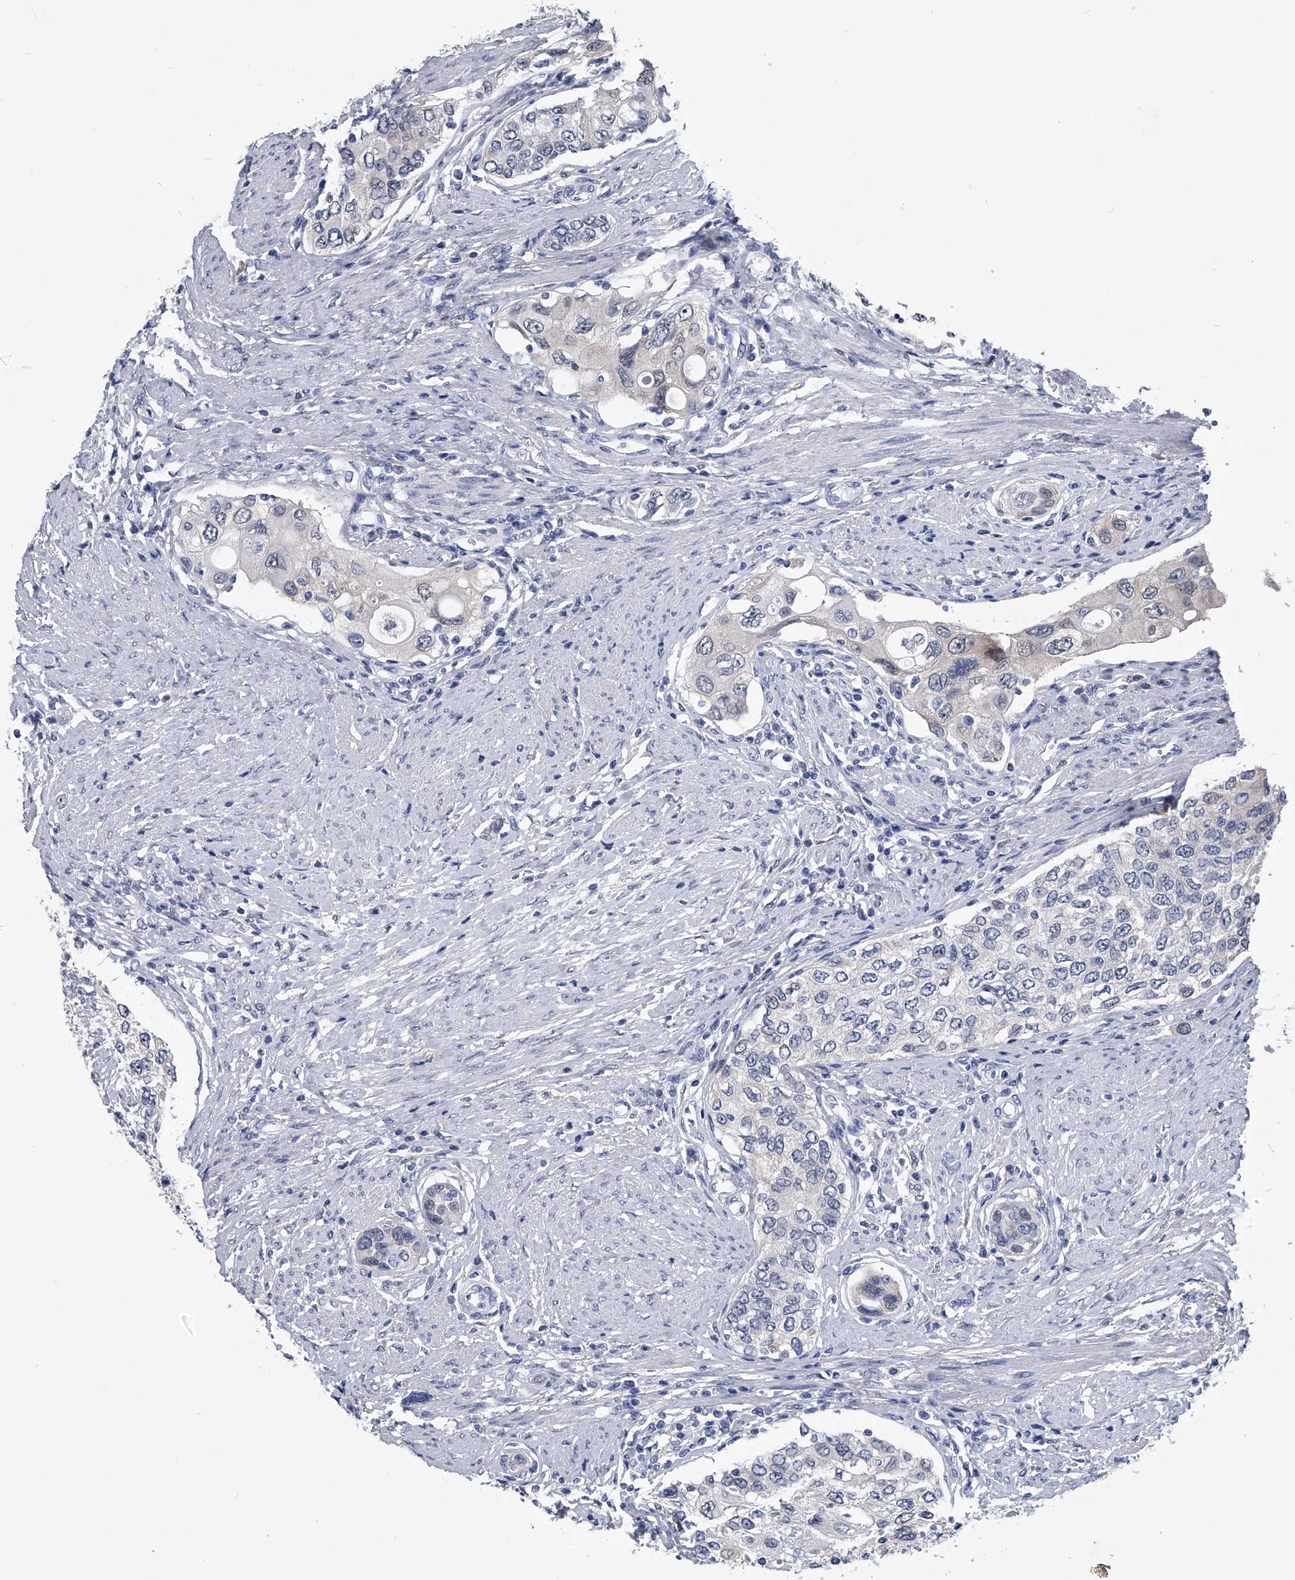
{"staining": {"intensity": "negative", "quantity": "none", "location": "none"}, "tissue": "urothelial cancer", "cell_type": "Tumor cells", "image_type": "cancer", "snomed": [{"axis": "morphology", "description": "Urothelial carcinoma, High grade"}, {"axis": "topography", "description": "Urinary bladder"}], "caption": "Immunohistochemistry micrograph of human high-grade urothelial carcinoma stained for a protein (brown), which shows no positivity in tumor cells. The staining is performed using DAB (3,3'-diaminobenzidine) brown chromogen with nuclei counter-stained in using hematoxylin.", "gene": "PDXK", "patient": {"sex": "female", "age": 56}}